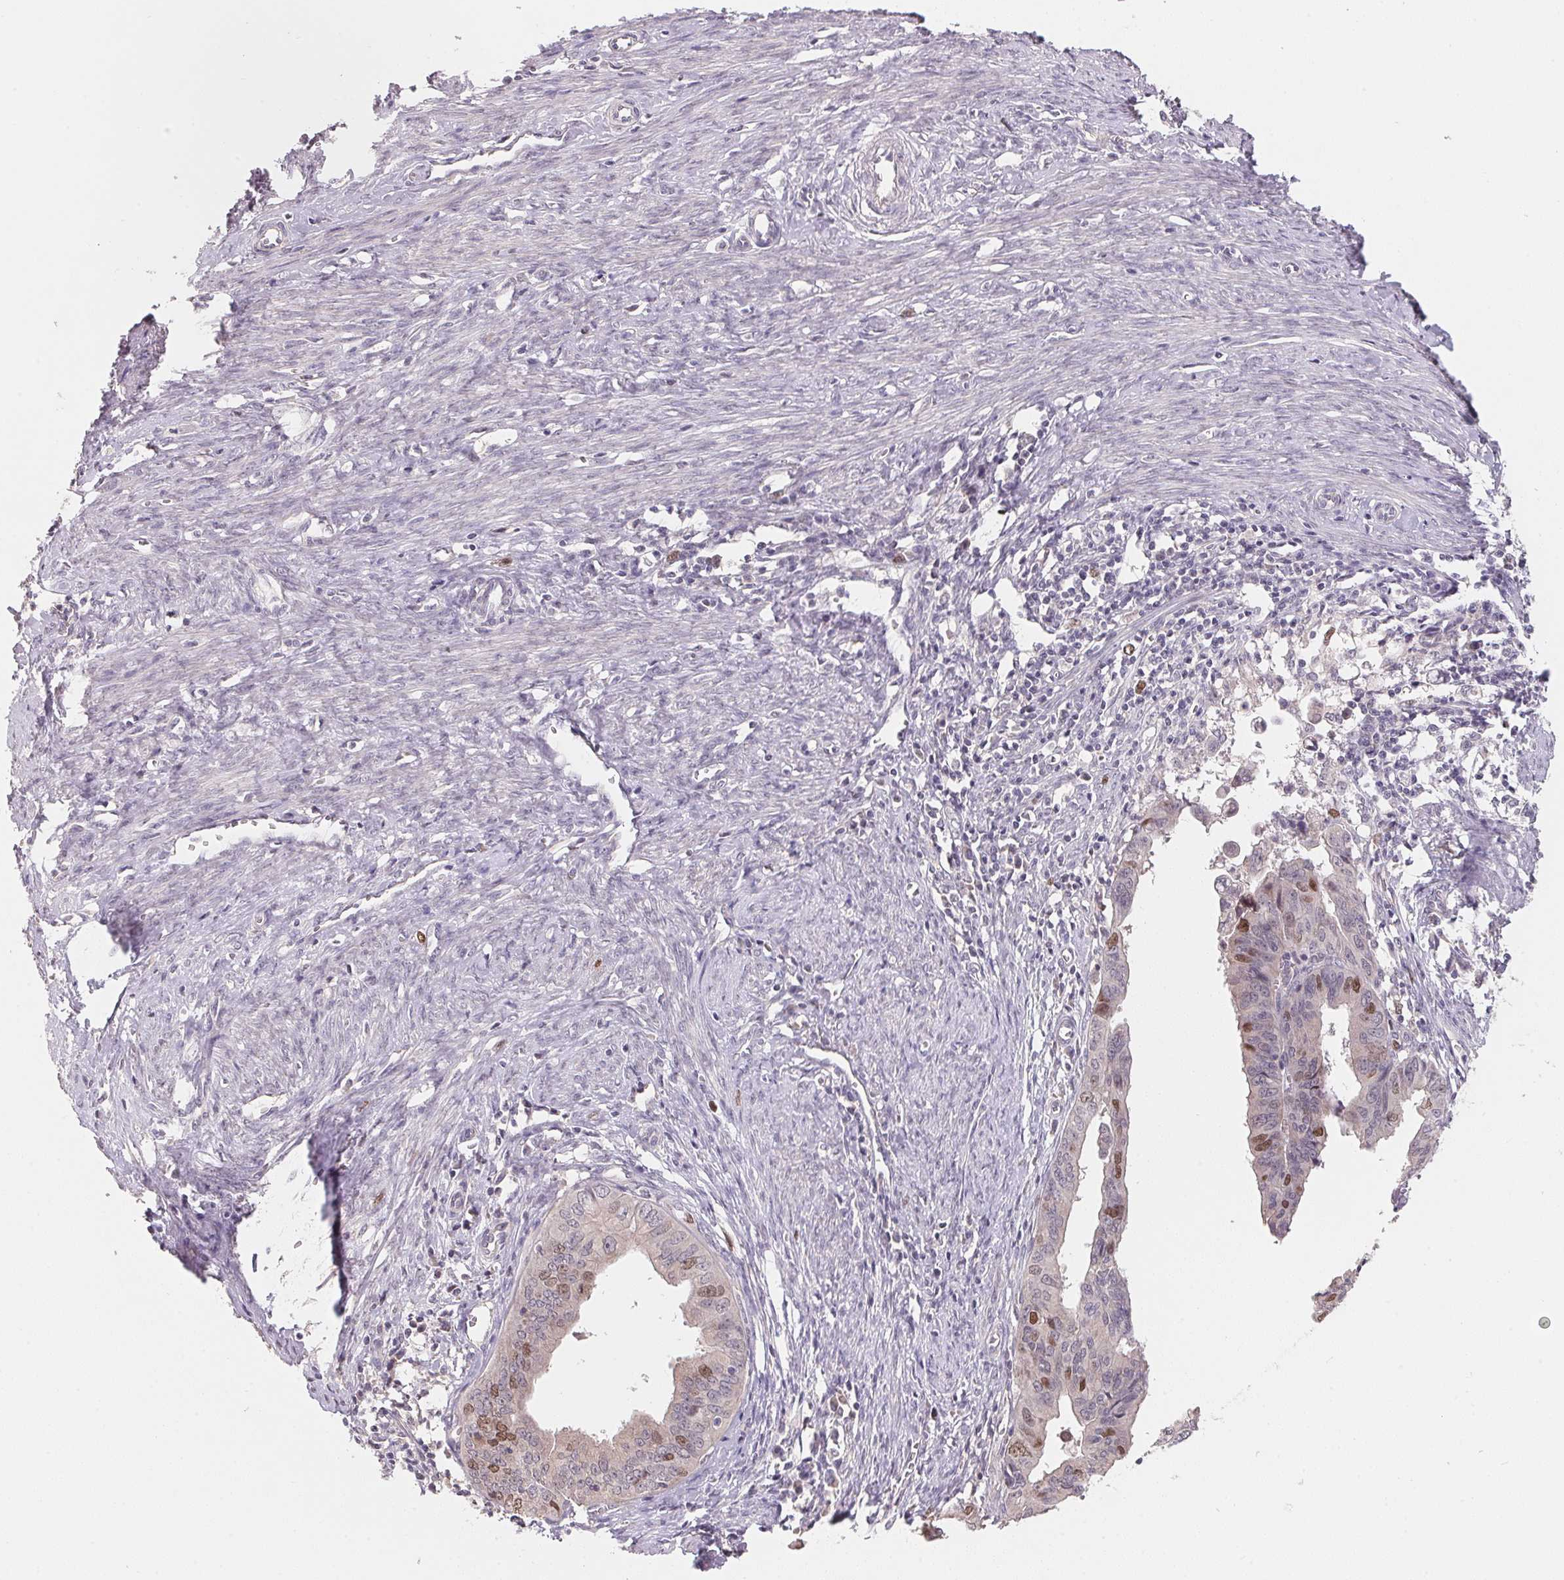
{"staining": {"intensity": "strong", "quantity": "<25%", "location": "nuclear"}, "tissue": "endometrial cancer", "cell_type": "Tumor cells", "image_type": "cancer", "snomed": [{"axis": "morphology", "description": "Adenocarcinoma, NOS"}, {"axis": "topography", "description": "Endometrium"}], "caption": "Brown immunohistochemical staining in human adenocarcinoma (endometrial) demonstrates strong nuclear staining in approximately <25% of tumor cells.", "gene": "KIFC1", "patient": {"sex": "female", "age": 65}}